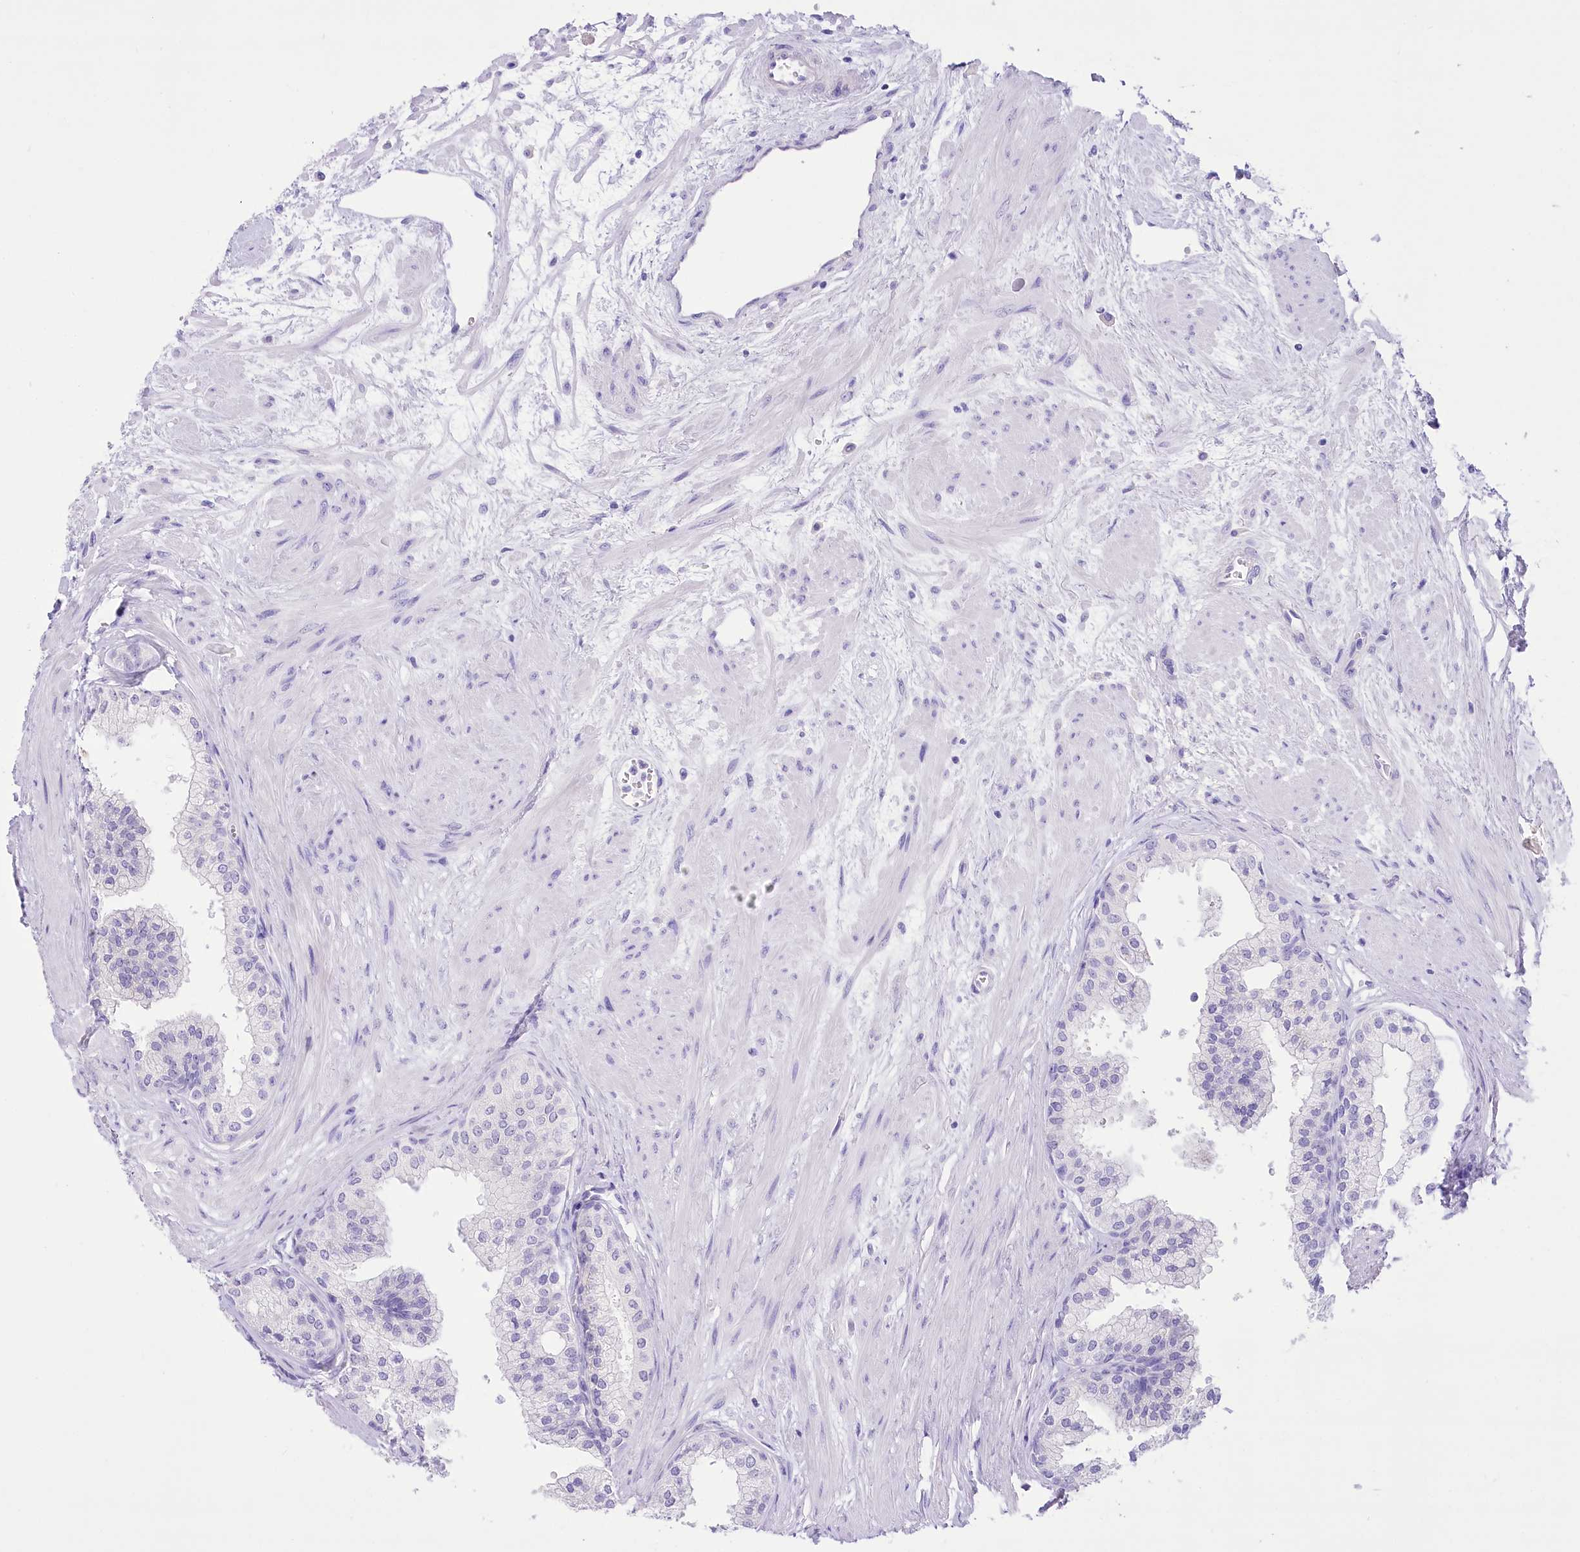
{"staining": {"intensity": "negative", "quantity": "none", "location": "none"}, "tissue": "prostate", "cell_type": "Glandular cells", "image_type": "normal", "snomed": [{"axis": "morphology", "description": "Normal tissue, NOS"}, {"axis": "topography", "description": "Prostate"}], "caption": "An IHC histopathology image of unremarkable prostate is shown. There is no staining in glandular cells of prostate.", "gene": "PBLD", "patient": {"sex": "male", "age": 60}}